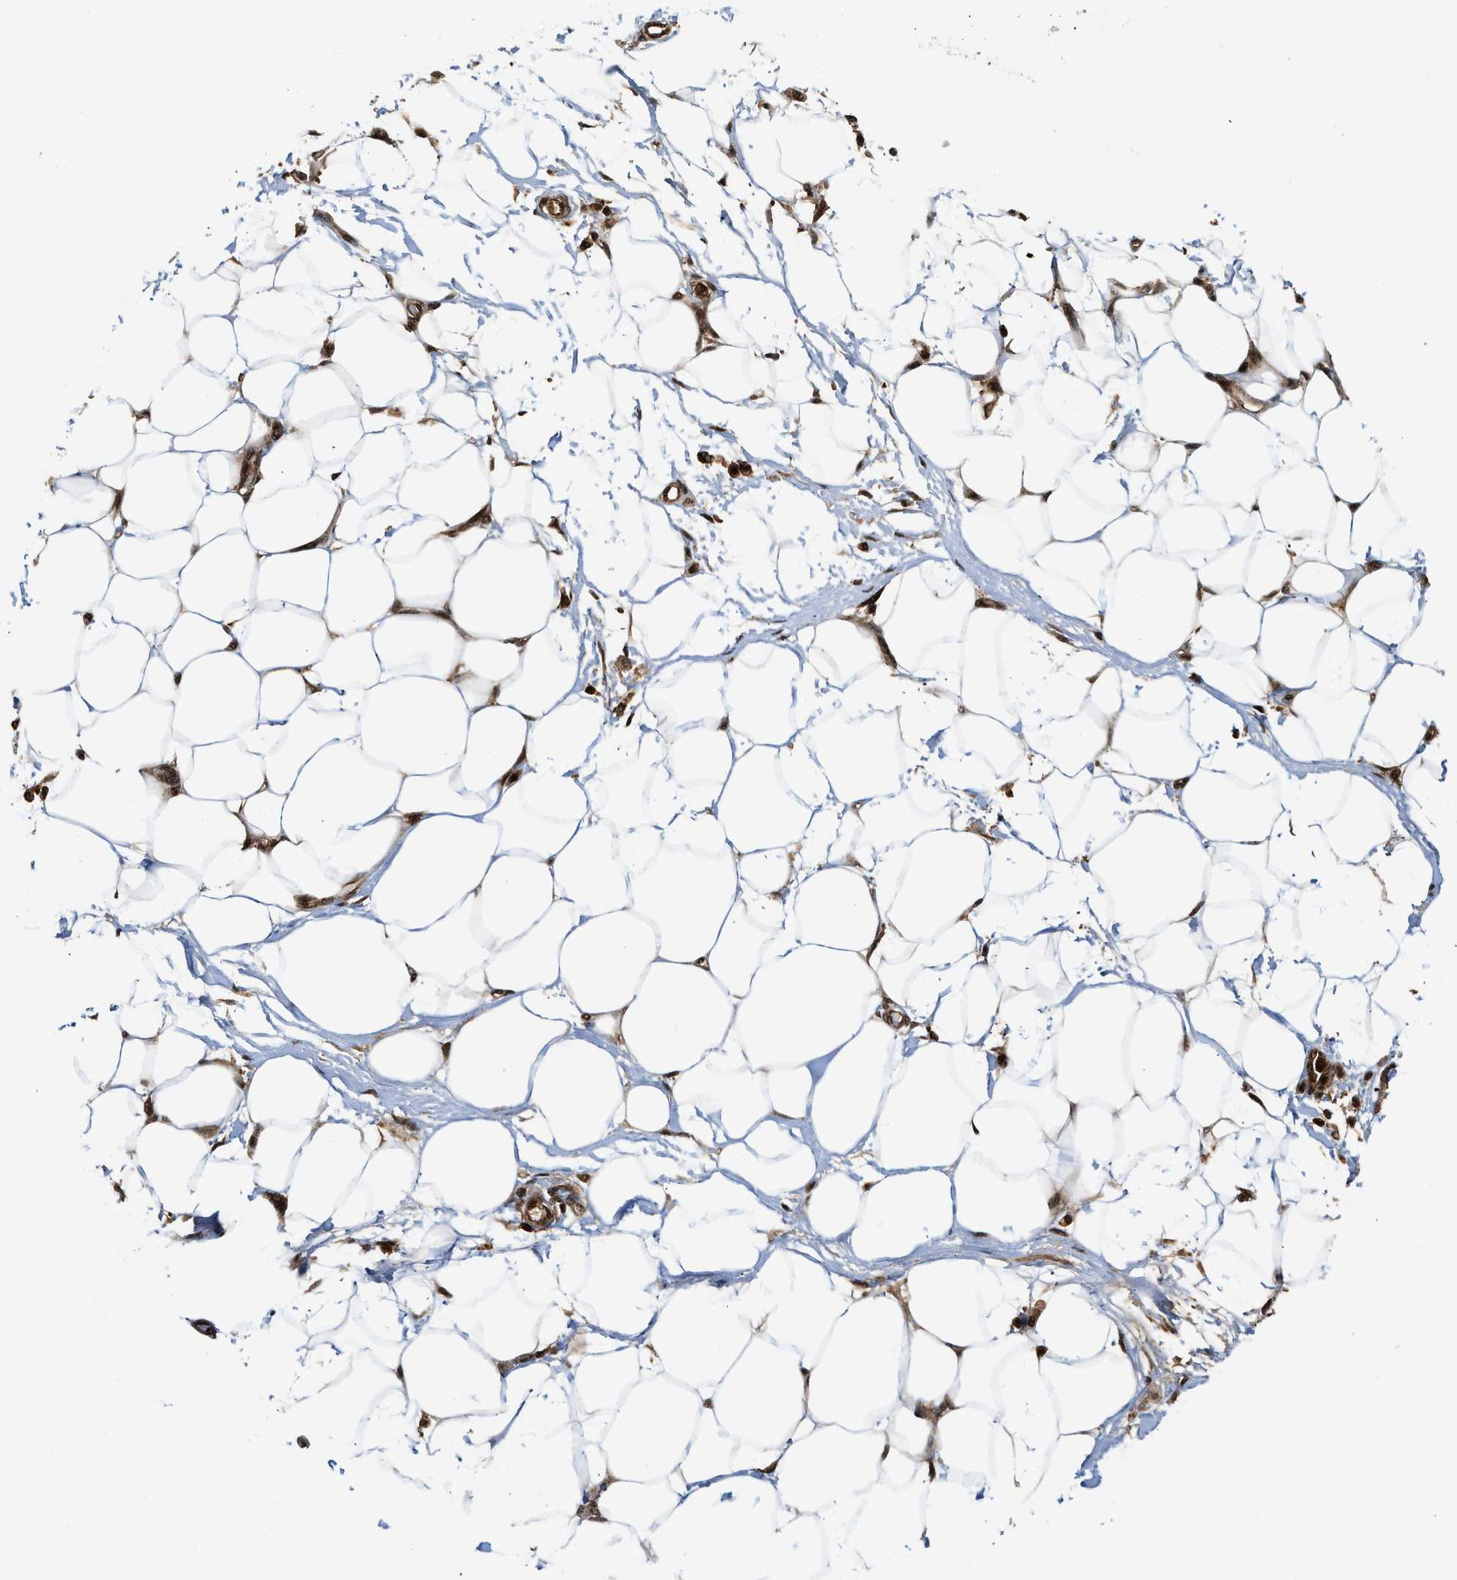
{"staining": {"intensity": "strong", "quantity": ">75%", "location": "cytoplasmic/membranous,nuclear"}, "tissue": "adipose tissue", "cell_type": "Adipocytes", "image_type": "normal", "snomed": [{"axis": "morphology", "description": "Normal tissue, NOS"}, {"axis": "morphology", "description": "Urothelial carcinoma, High grade"}, {"axis": "topography", "description": "Vascular tissue"}, {"axis": "topography", "description": "Urinary bladder"}], "caption": "Strong cytoplasmic/membranous,nuclear protein staining is present in about >75% of adipocytes in adipose tissue. Nuclei are stained in blue.", "gene": "MDM2", "patient": {"sex": "female", "age": 56}}